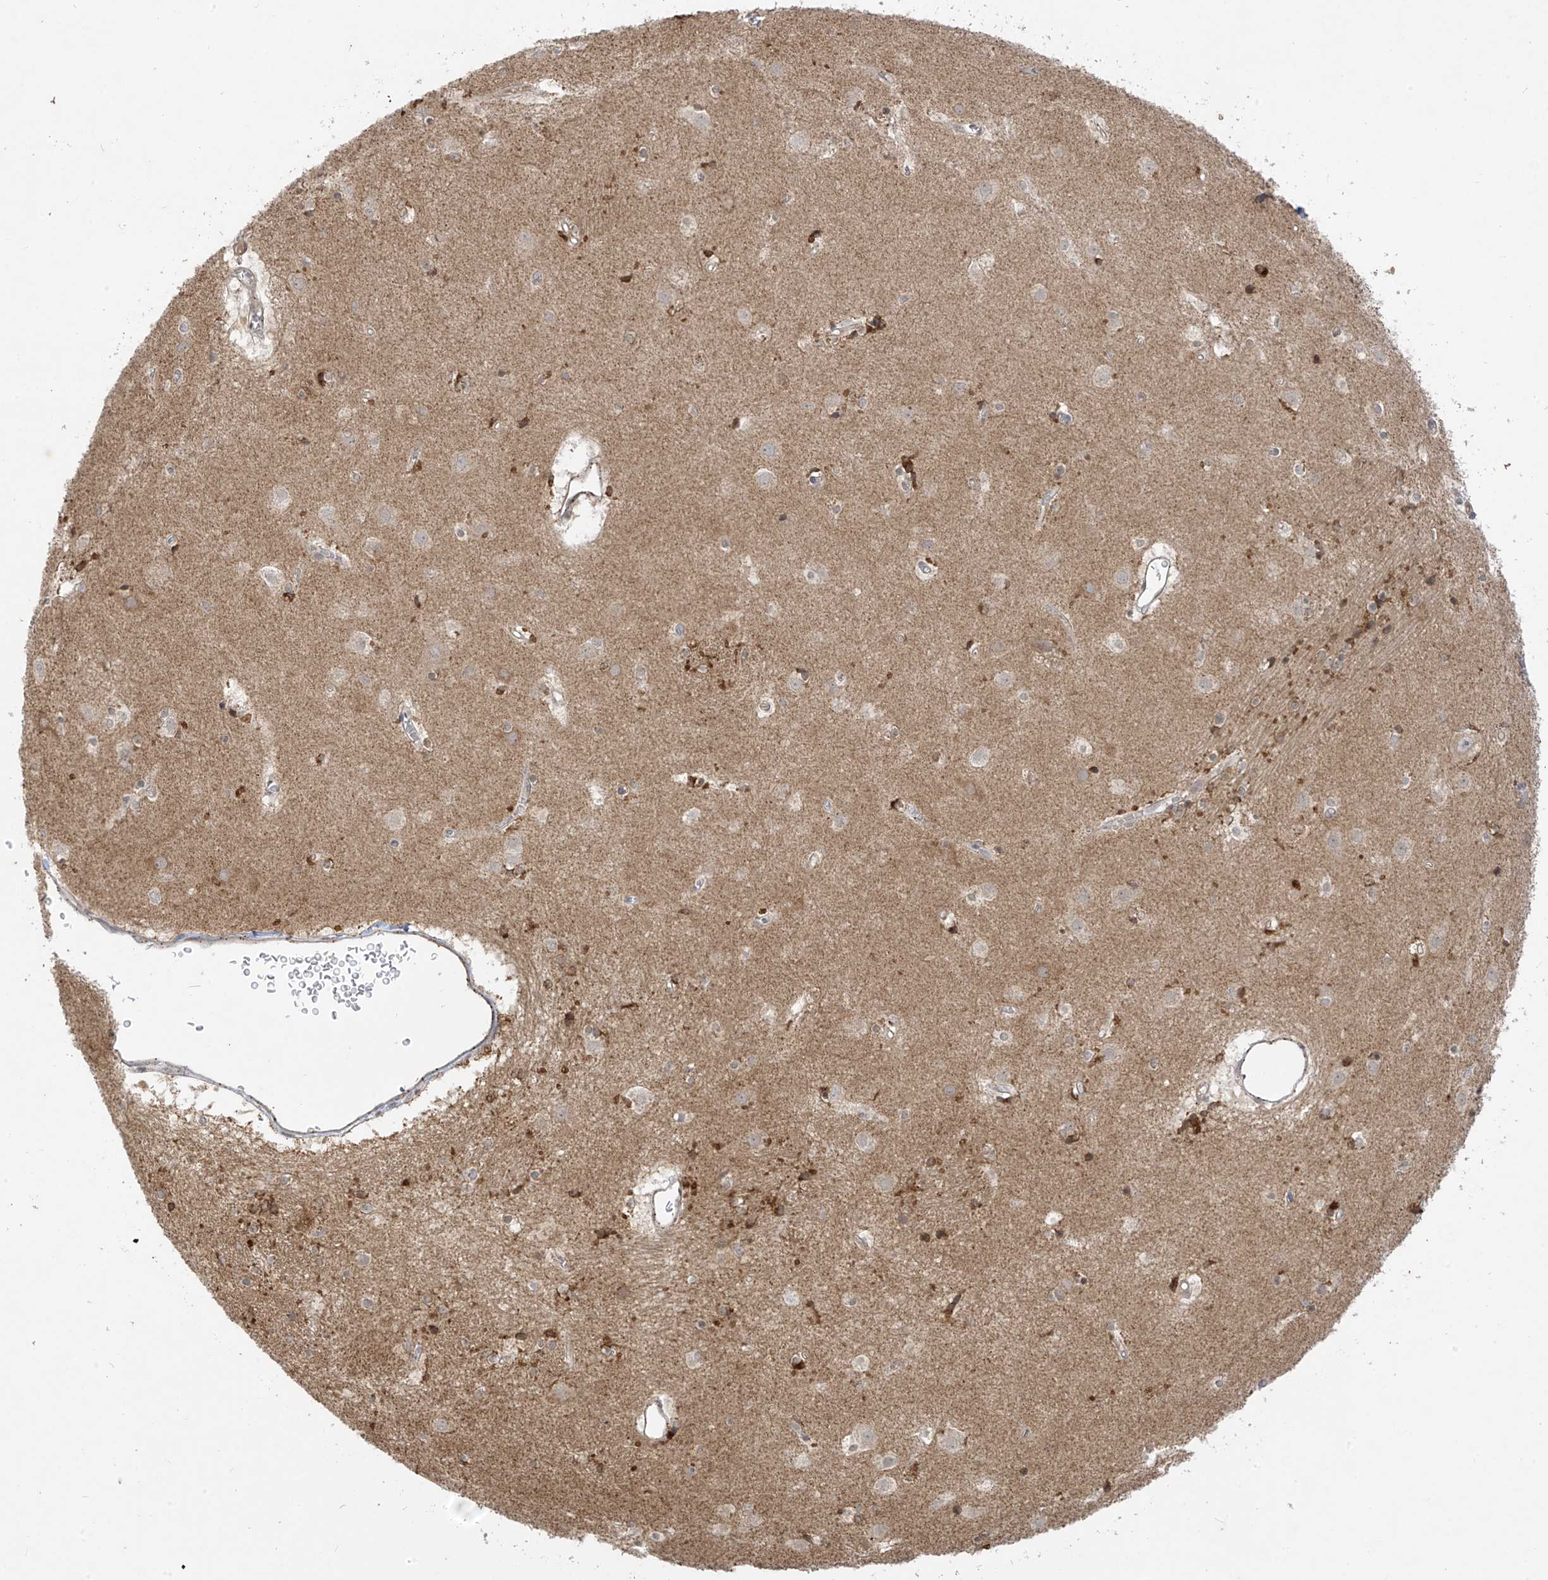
{"staining": {"intensity": "weak", "quantity": "<25%", "location": "cytoplasmic/membranous"}, "tissue": "caudate", "cell_type": "Glial cells", "image_type": "normal", "snomed": [{"axis": "morphology", "description": "Normal tissue, NOS"}, {"axis": "topography", "description": "Lateral ventricle wall"}], "caption": "Glial cells are negative for brown protein staining in unremarkable caudate. Brightfield microscopy of immunohistochemistry (IHC) stained with DAB (brown) and hematoxylin (blue), captured at high magnification.", "gene": "DGKQ", "patient": {"sex": "male", "age": 70}}